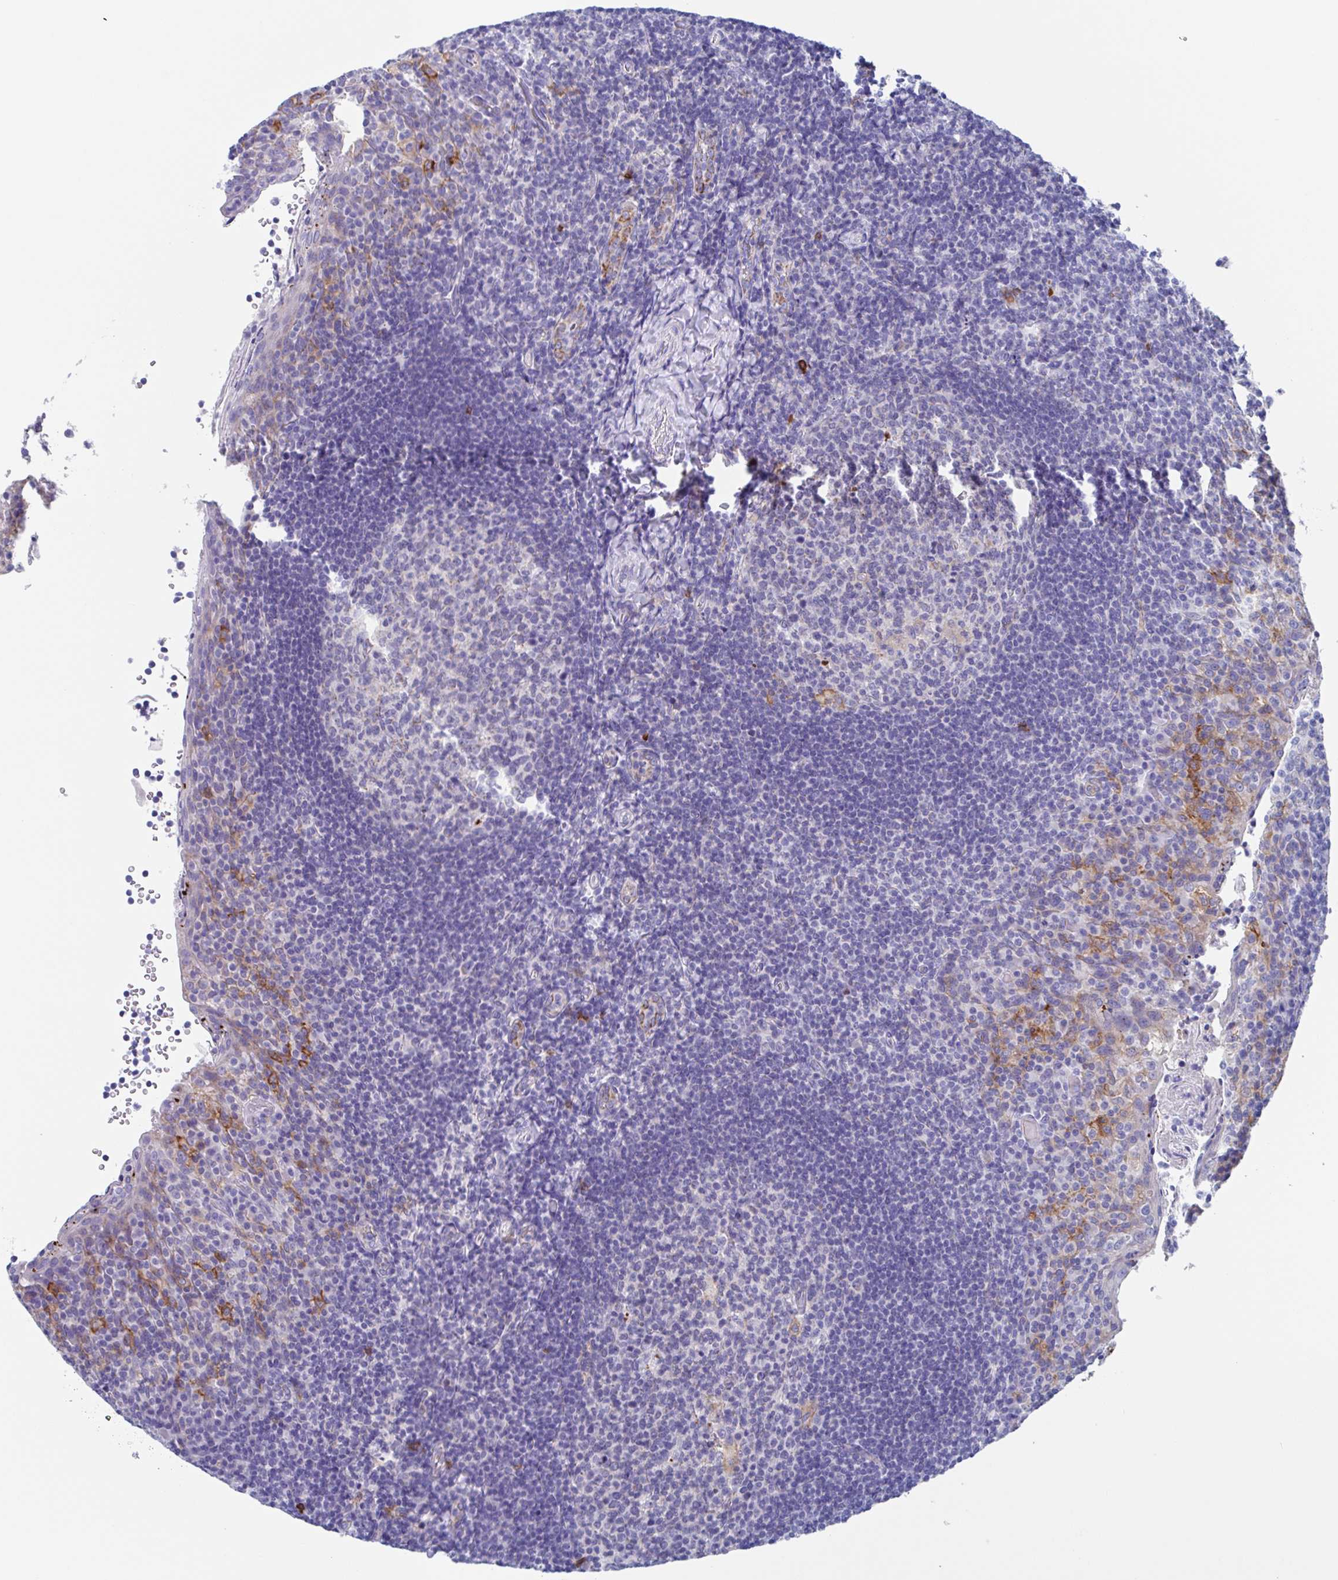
{"staining": {"intensity": "negative", "quantity": "none", "location": "none"}, "tissue": "tonsil", "cell_type": "Germinal center cells", "image_type": "normal", "snomed": [{"axis": "morphology", "description": "Normal tissue, NOS"}, {"axis": "topography", "description": "Tonsil"}], "caption": "High power microscopy micrograph of an IHC image of normal tonsil, revealing no significant staining in germinal center cells. (DAB (3,3'-diaminobenzidine) immunohistochemistry visualized using brightfield microscopy, high magnification).", "gene": "FCGR3A", "patient": {"sex": "female", "age": 10}}